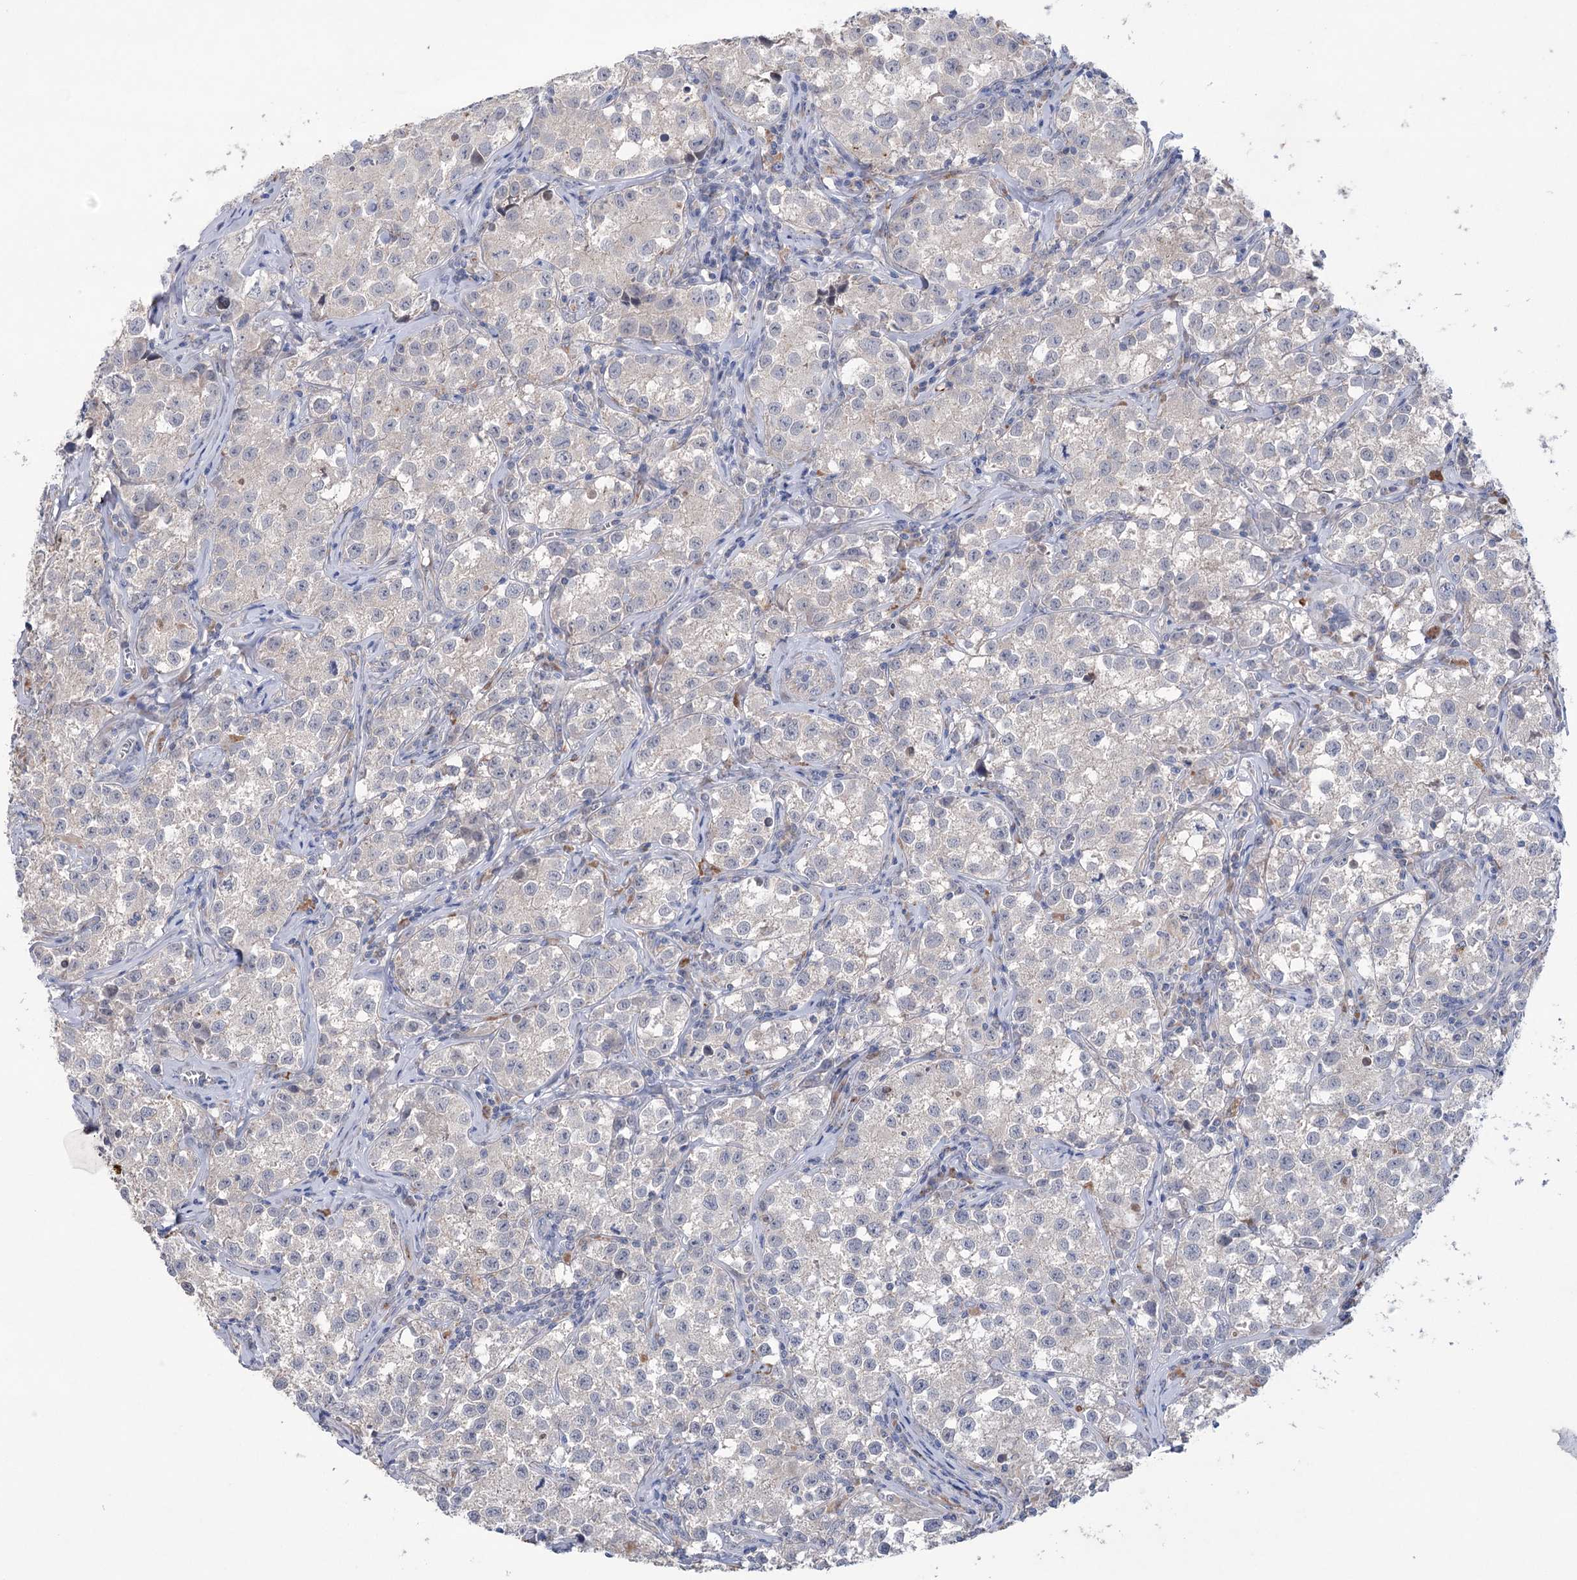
{"staining": {"intensity": "negative", "quantity": "none", "location": "none"}, "tissue": "testis cancer", "cell_type": "Tumor cells", "image_type": "cancer", "snomed": [{"axis": "morphology", "description": "Seminoma, NOS"}, {"axis": "morphology", "description": "Carcinoma, Embryonal, NOS"}, {"axis": "topography", "description": "Testis"}], "caption": "Immunohistochemistry image of neoplastic tissue: testis cancer (seminoma) stained with DAB (3,3'-diaminobenzidine) displays no significant protein staining in tumor cells.", "gene": "MTCH2", "patient": {"sex": "male", "age": 43}}